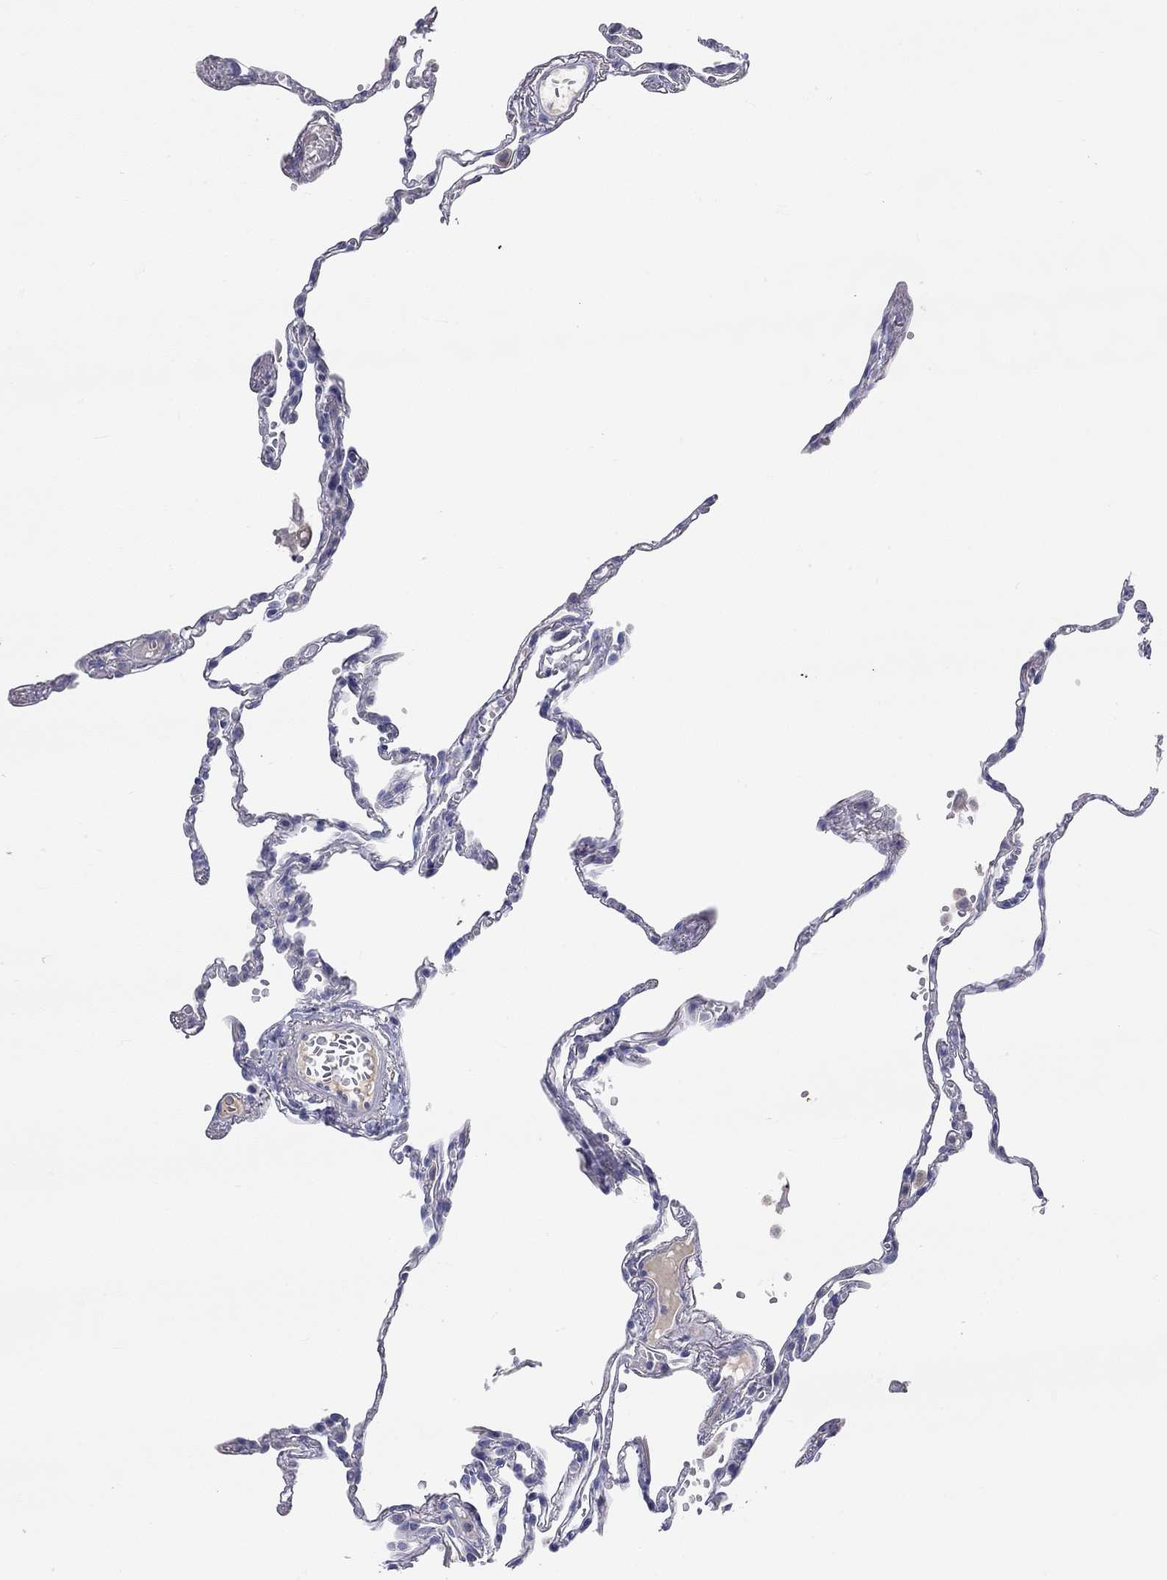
{"staining": {"intensity": "negative", "quantity": "none", "location": "none"}, "tissue": "lung", "cell_type": "Alveolar cells", "image_type": "normal", "snomed": [{"axis": "morphology", "description": "Normal tissue, NOS"}, {"axis": "topography", "description": "Lung"}], "caption": "Alveolar cells show no significant protein staining in unremarkable lung. Brightfield microscopy of immunohistochemistry stained with DAB (3,3'-diaminobenzidine) (brown) and hematoxylin (blue), captured at high magnification.", "gene": "ST7L", "patient": {"sex": "male", "age": 78}}